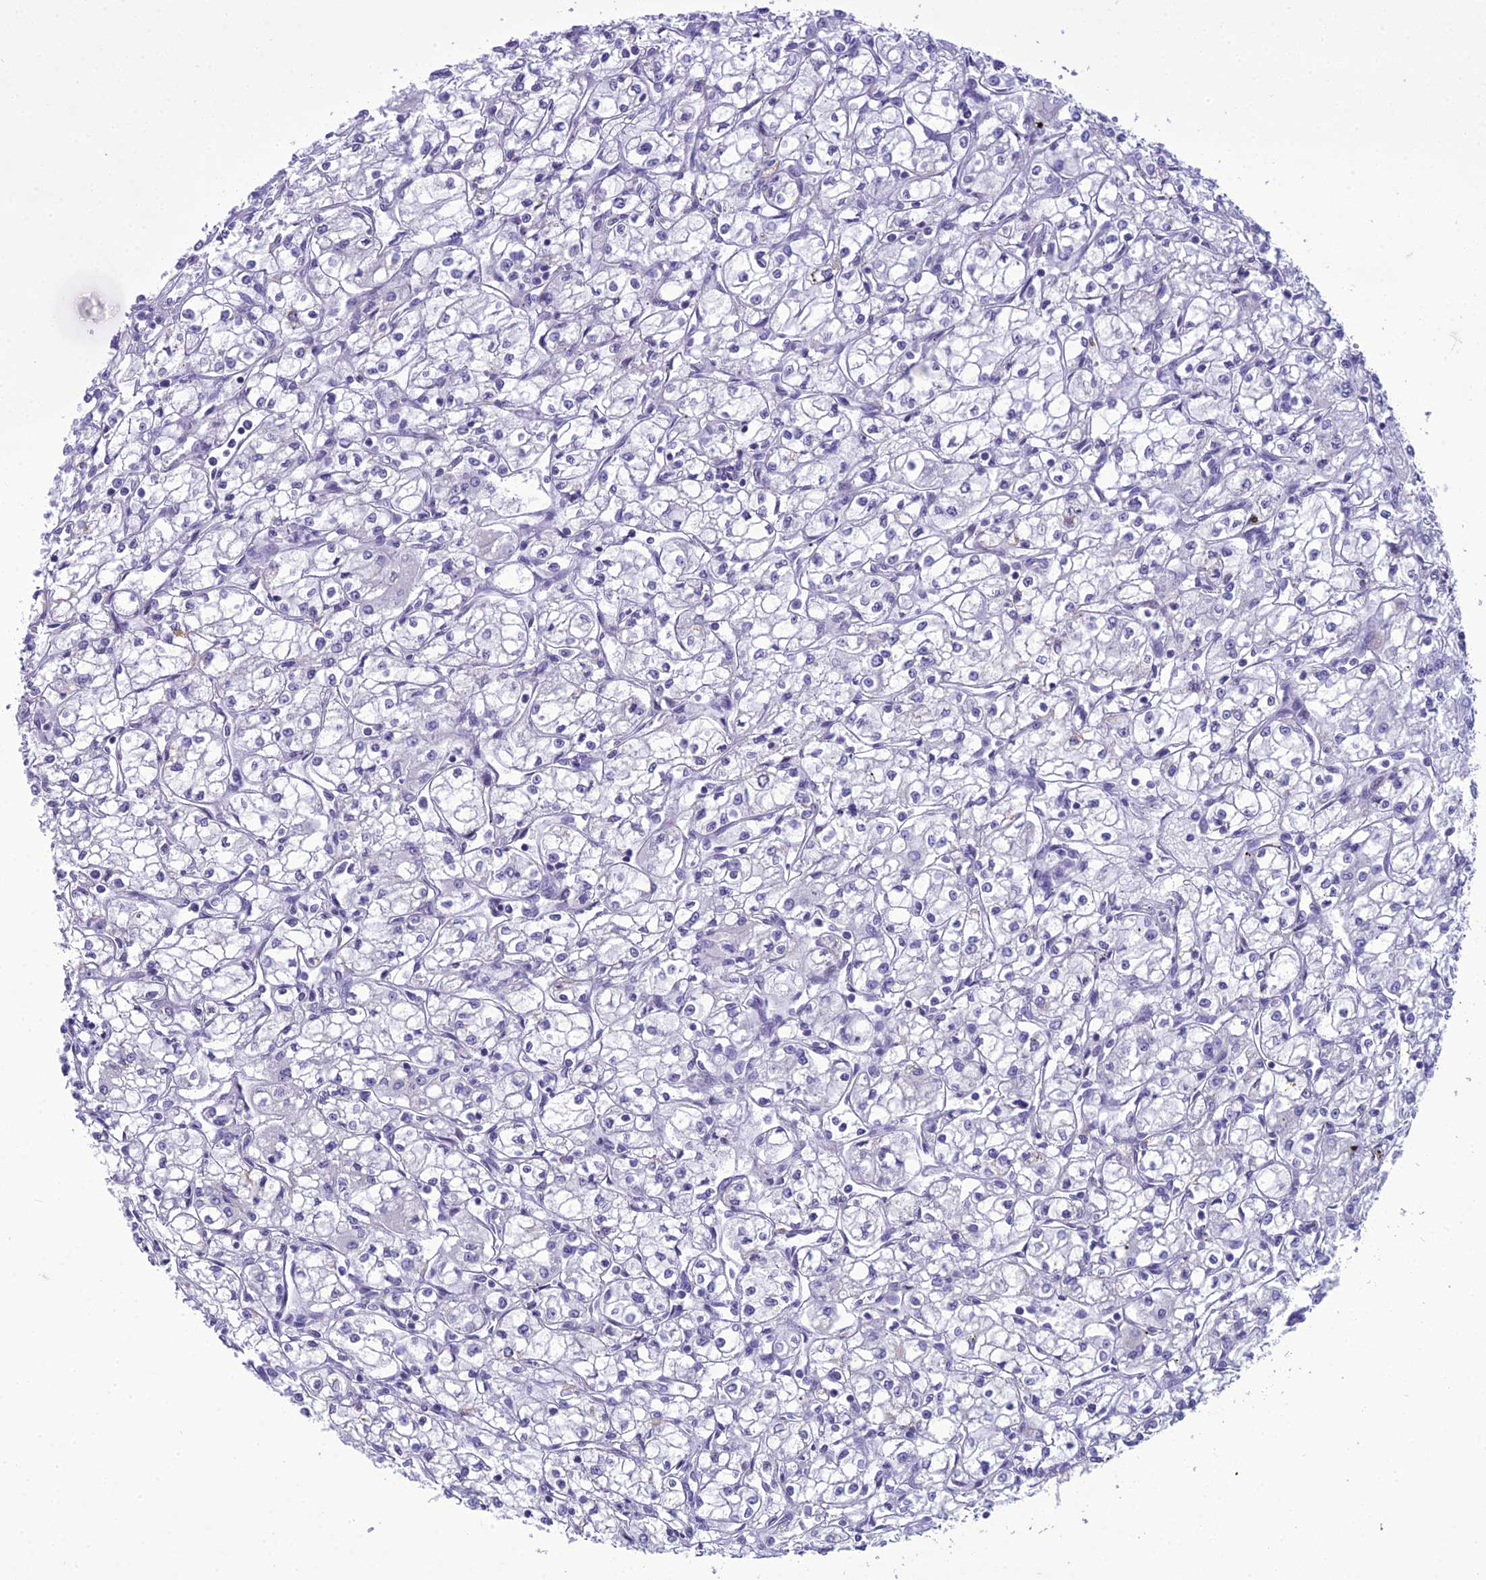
{"staining": {"intensity": "negative", "quantity": "none", "location": "none"}, "tissue": "renal cancer", "cell_type": "Tumor cells", "image_type": "cancer", "snomed": [{"axis": "morphology", "description": "Adenocarcinoma, NOS"}, {"axis": "topography", "description": "Kidney"}], "caption": "IHC of human renal adenocarcinoma reveals no expression in tumor cells. Brightfield microscopy of immunohistochemistry (IHC) stained with DAB (3,3'-diaminobenzidine) (brown) and hematoxylin (blue), captured at high magnification.", "gene": "B9D2", "patient": {"sex": "male", "age": 59}}